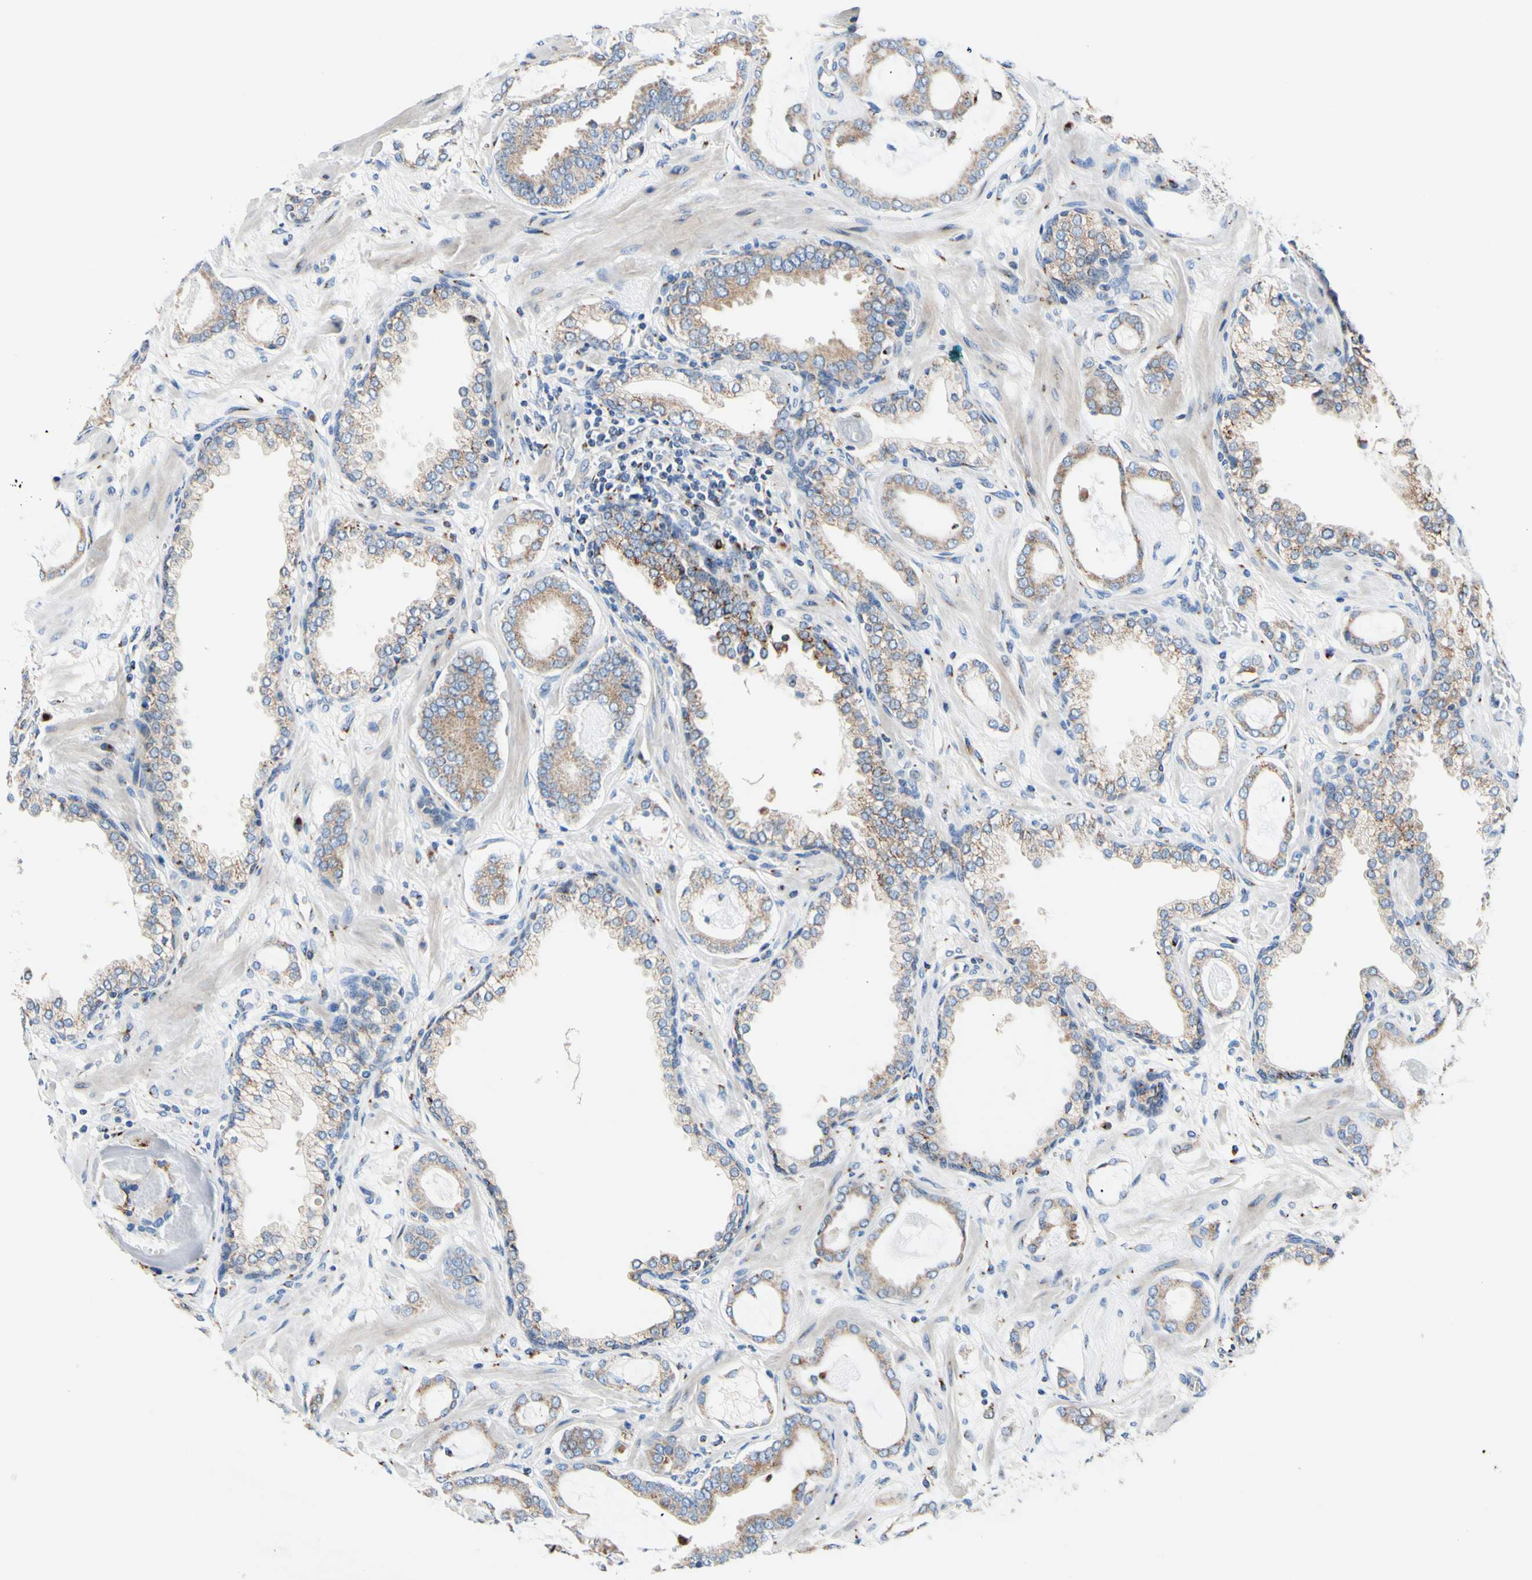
{"staining": {"intensity": "weak", "quantity": "25%-75%", "location": "cytoplasmic/membranous"}, "tissue": "prostate cancer", "cell_type": "Tumor cells", "image_type": "cancer", "snomed": [{"axis": "morphology", "description": "Adenocarcinoma, Low grade"}, {"axis": "topography", "description": "Prostate"}], "caption": "DAB (3,3'-diaminobenzidine) immunohistochemical staining of human low-grade adenocarcinoma (prostate) exhibits weak cytoplasmic/membranous protein positivity in approximately 25%-75% of tumor cells.", "gene": "GALNT2", "patient": {"sex": "male", "age": 53}}